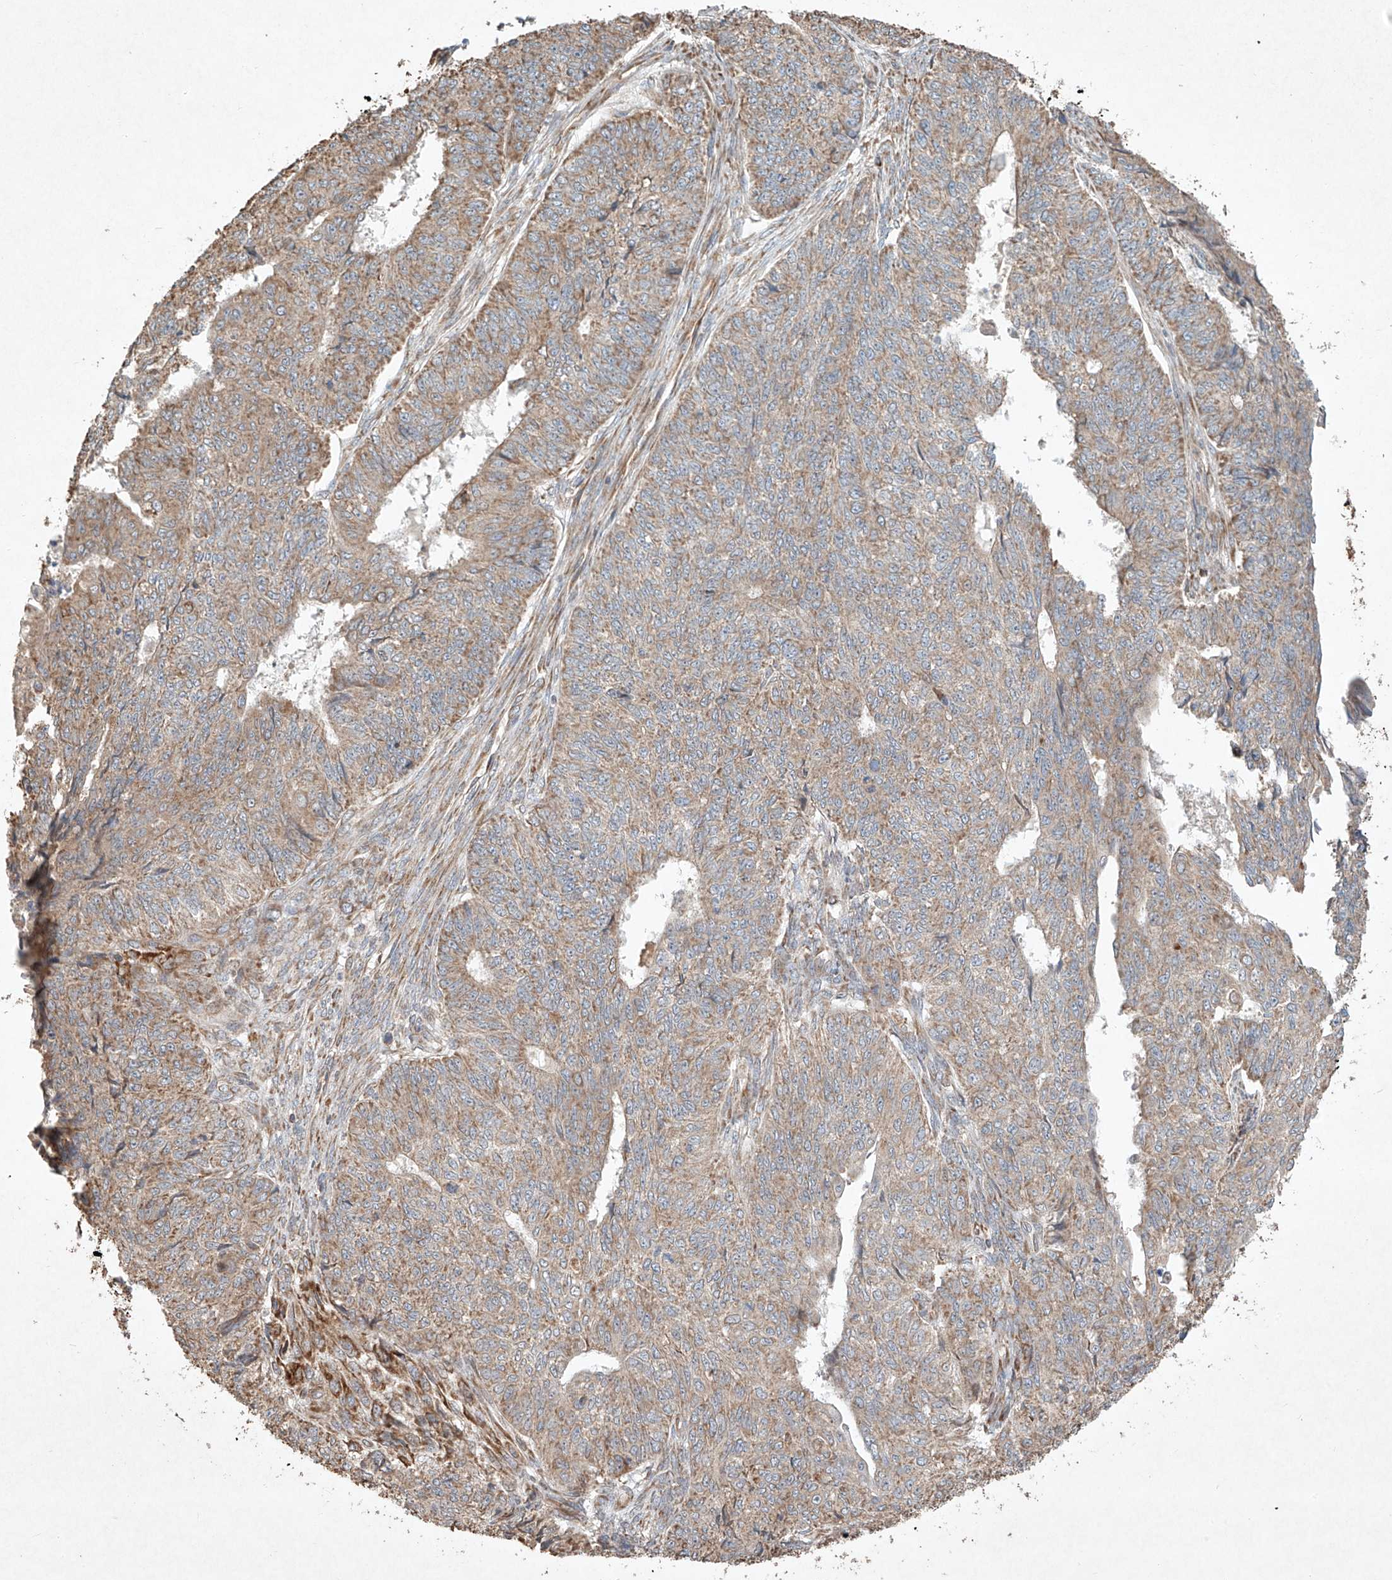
{"staining": {"intensity": "moderate", "quantity": ">75%", "location": "cytoplasmic/membranous"}, "tissue": "endometrial cancer", "cell_type": "Tumor cells", "image_type": "cancer", "snomed": [{"axis": "morphology", "description": "Adenocarcinoma, NOS"}, {"axis": "topography", "description": "Endometrium"}], "caption": "A brown stain shows moderate cytoplasmic/membranous positivity of a protein in endometrial cancer (adenocarcinoma) tumor cells.", "gene": "SEMA3B", "patient": {"sex": "female", "age": 32}}